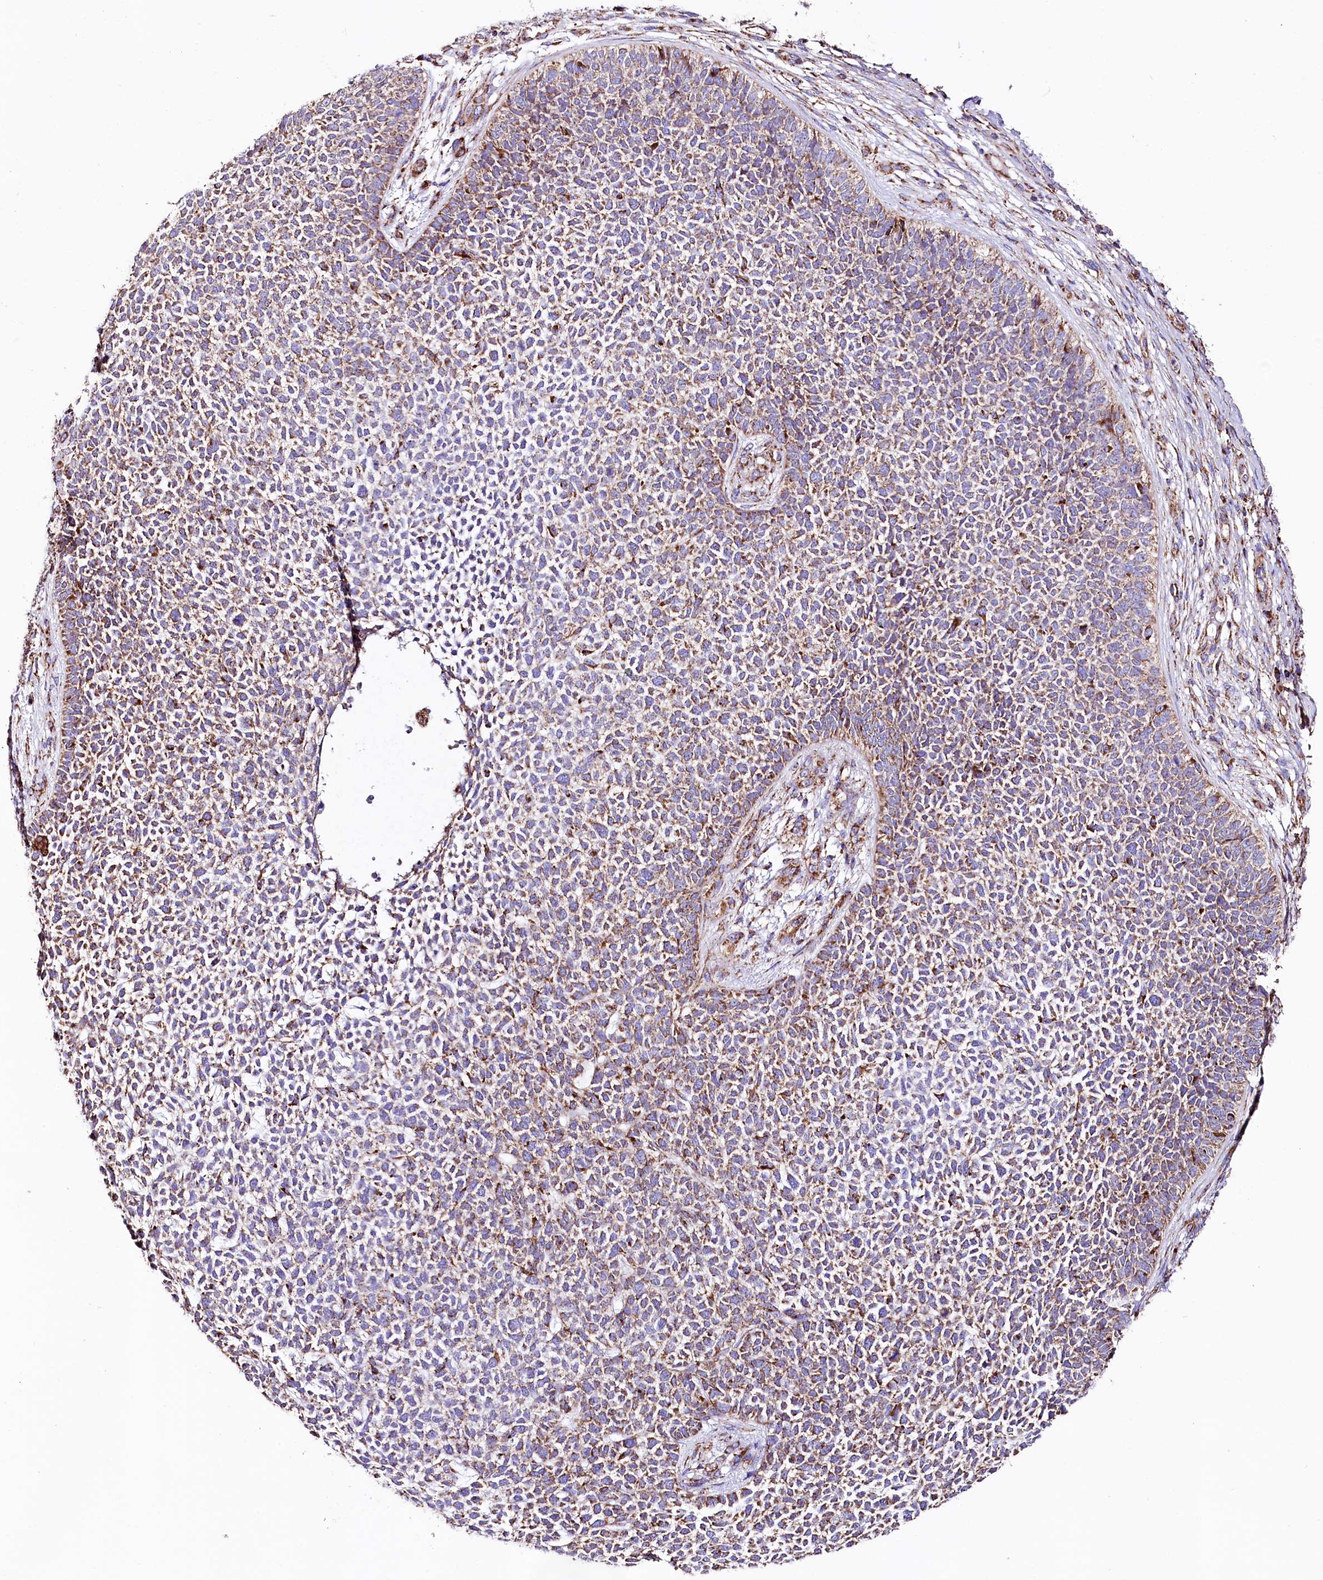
{"staining": {"intensity": "moderate", "quantity": ">75%", "location": "cytoplasmic/membranous"}, "tissue": "skin cancer", "cell_type": "Tumor cells", "image_type": "cancer", "snomed": [{"axis": "morphology", "description": "Basal cell carcinoma"}, {"axis": "topography", "description": "Skin"}], "caption": "This is a micrograph of IHC staining of skin cancer (basal cell carcinoma), which shows moderate expression in the cytoplasmic/membranous of tumor cells.", "gene": "APLP2", "patient": {"sex": "female", "age": 84}}